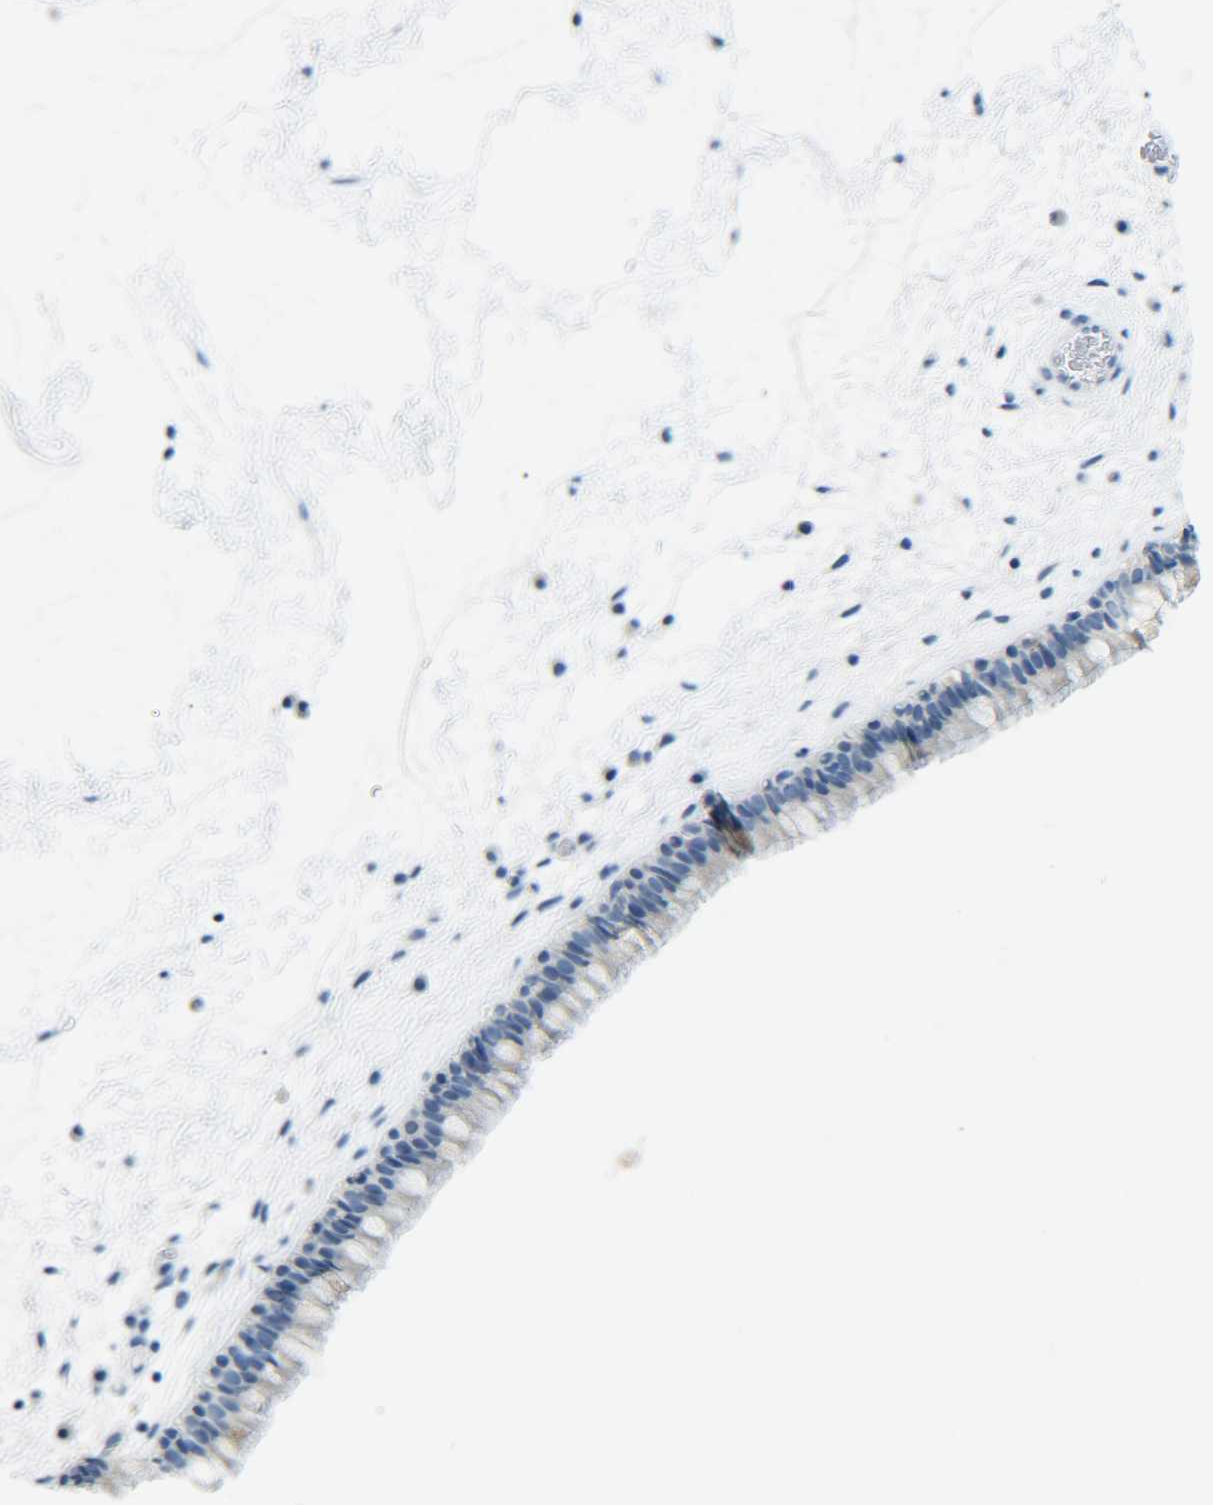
{"staining": {"intensity": "moderate", "quantity": "25%-75%", "location": "cytoplasmic/membranous"}, "tissue": "nasopharynx", "cell_type": "Respiratory epithelial cells", "image_type": "normal", "snomed": [{"axis": "morphology", "description": "Normal tissue, NOS"}, {"axis": "morphology", "description": "Inflammation, NOS"}, {"axis": "topography", "description": "Nasopharynx"}], "caption": "A brown stain labels moderate cytoplasmic/membranous expression of a protein in respiratory epithelial cells of normal nasopharynx.", "gene": "C15orf48", "patient": {"sex": "male", "age": 48}}